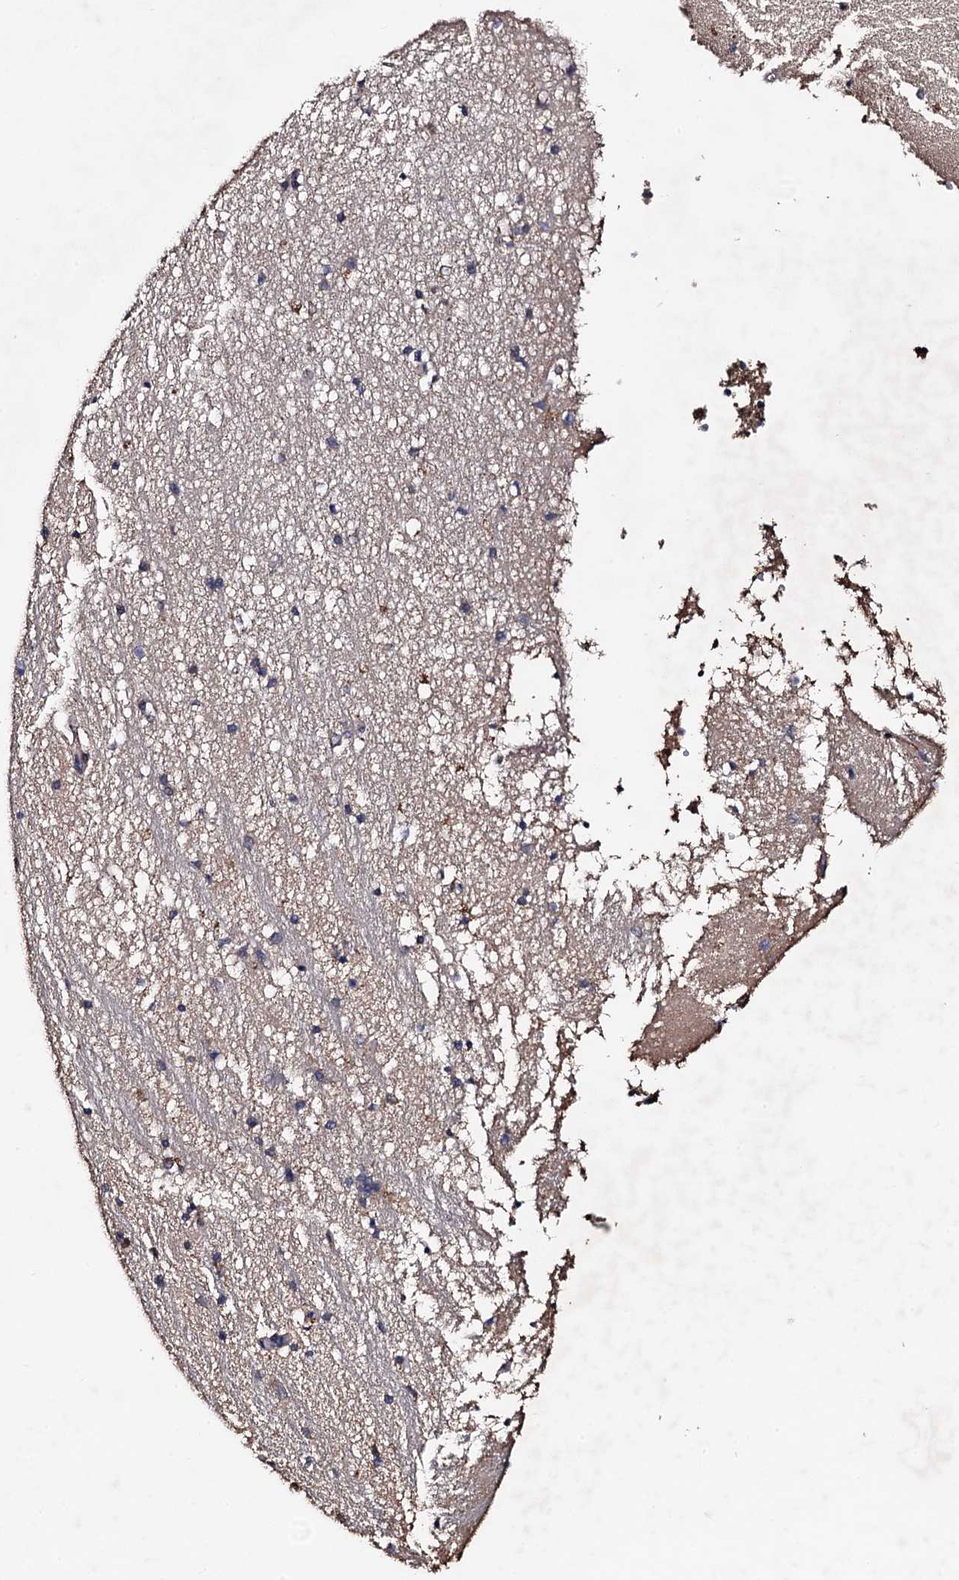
{"staining": {"intensity": "weak", "quantity": "<25%", "location": "cytoplasmic/membranous"}, "tissue": "hippocampus", "cell_type": "Glial cells", "image_type": "normal", "snomed": [{"axis": "morphology", "description": "Normal tissue, NOS"}, {"axis": "topography", "description": "Hippocampus"}], "caption": "High magnification brightfield microscopy of normal hippocampus stained with DAB (3,3'-diaminobenzidine) (brown) and counterstained with hematoxylin (blue): glial cells show no significant positivity. (DAB immunohistochemistry (IHC) visualized using brightfield microscopy, high magnification).", "gene": "PPTC7", "patient": {"sex": "male", "age": 45}}